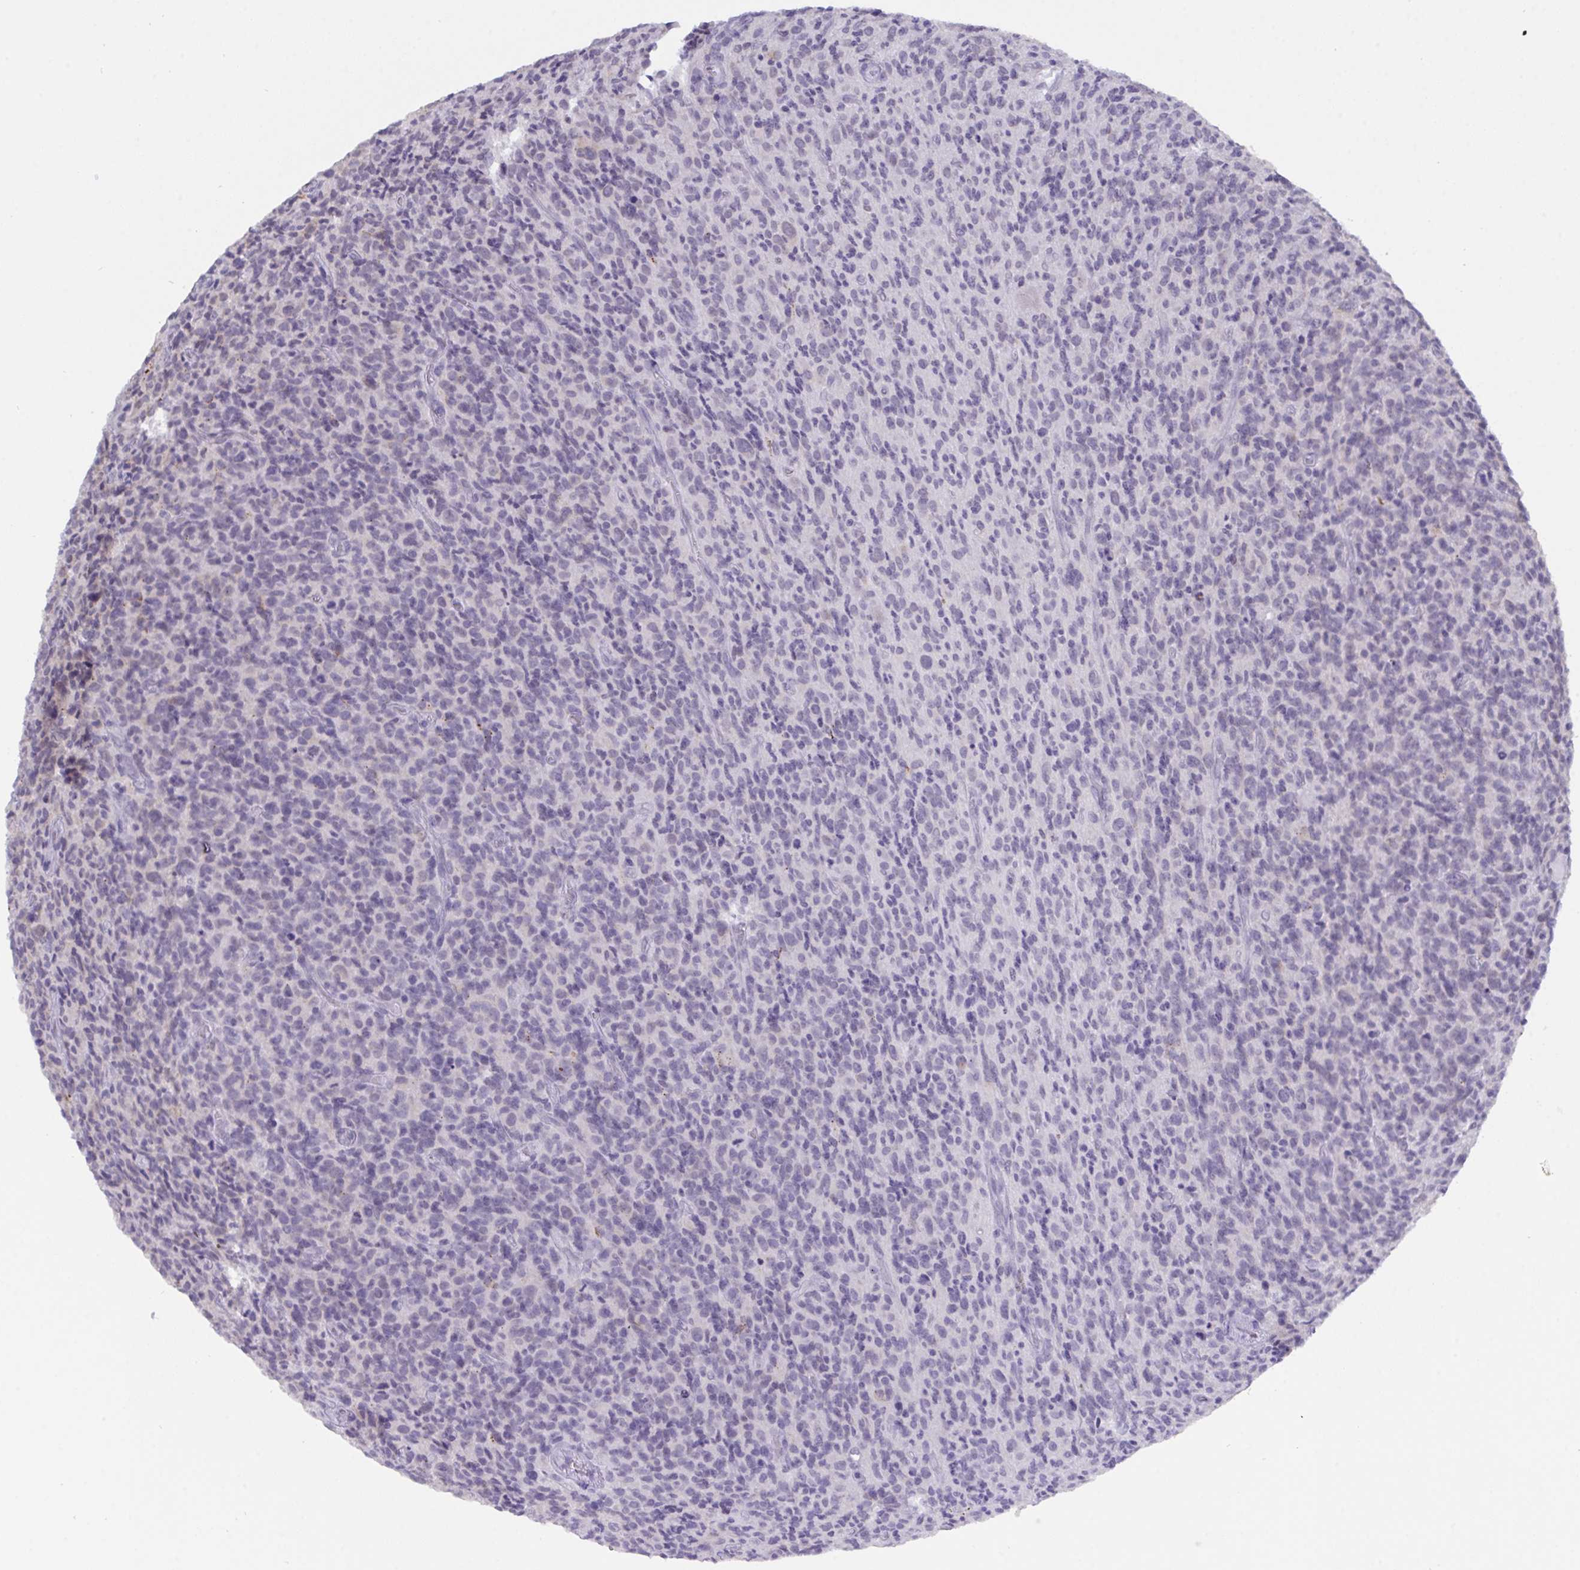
{"staining": {"intensity": "negative", "quantity": "none", "location": "none"}, "tissue": "glioma", "cell_type": "Tumor cells", "image_type": "cancer", "snomed": [{"axis": "morphology", "description": "Glioma, malignant, High grade"}, {"axis": "topography", "description": "Brain"}], "caption": "The photomicrograph shows no staining of tumor cells in malignant glioma (high-grade).", "gene": "SERPINB13", "patient": {"sex": "male", "age": 76}}